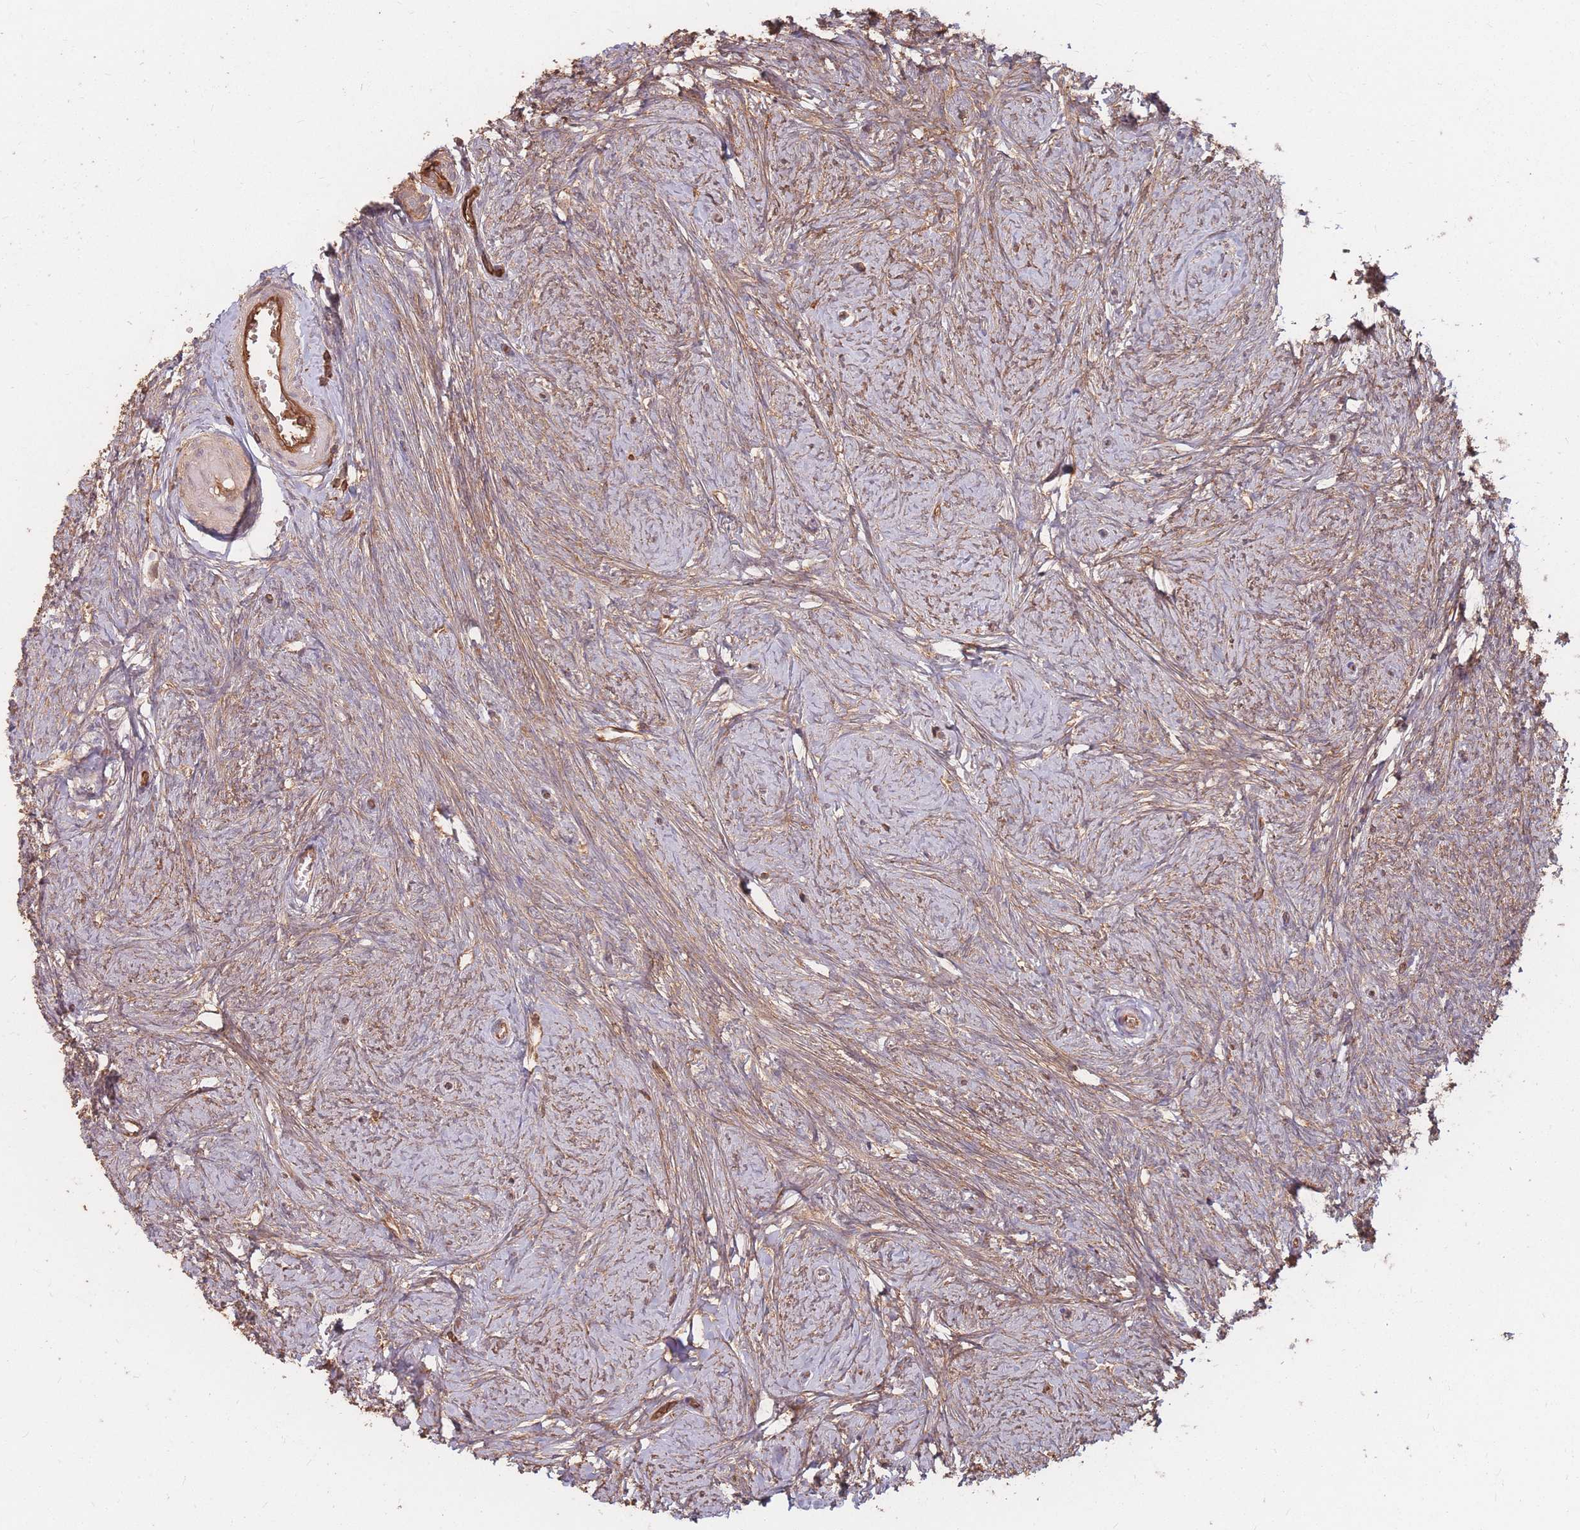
{"staining": {"intensity": "weak", "quantity": ">75%", "location": "cytoplasmic/membranous"}, "tissue": "ovary", "cell_type": "Ovarian stroma cells", "image_type": "normal", "snomed": [{"axis": "morphology", "description": "Normal tissue, NOS"}, {"axis": "topography", "description": "Ovary"}], "caption": "IHC micrograph of normal human ovary stained for a protein (brown), which reveals low levels of weak cytoplasmic/membranous expression in approximately >75% of ovarian stroma cells.", "gene": "PLS3", "patient": {"sex": "female", "age": 44}}